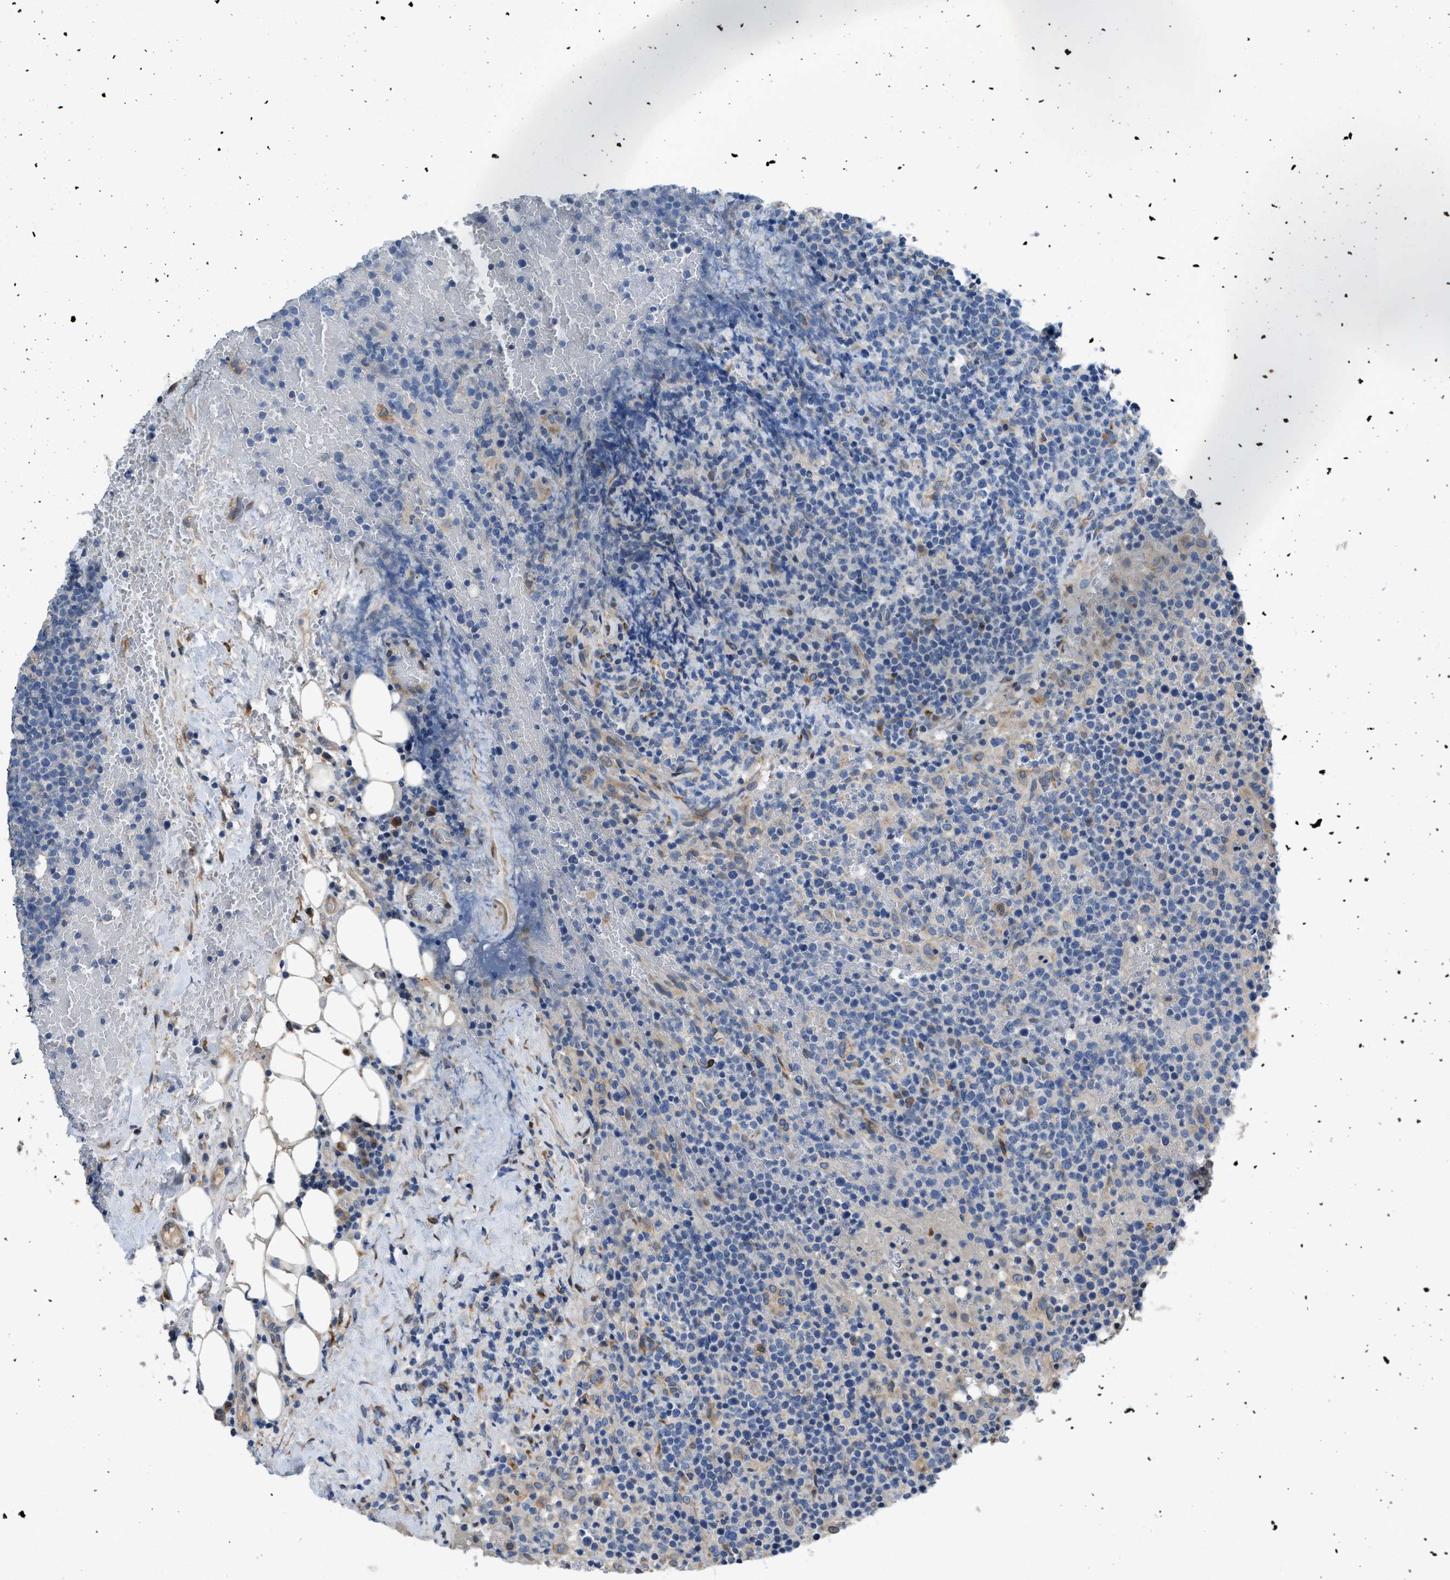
{"staining": {"intensity": "negative", "quantity": "none", "location": "none"}, "tissue": "lymphoma", "cell_type": "Tumor cells", "image_type": "cancer", "snomed": [{"axis": "morphology", "description": "Malignant lymphoma, non-Hodgkin's type, High grade"}, {"axis": "topography", "description": "Lymph node"}], "caption": "An immunohistochemistry image of high-grade malignant lymphoma, non-Hodgkin's type is shown. There is no staining in tumor cells of high-grade malignant lymphoma, non-Hodgkin's type.", "gene": "GGCX", "patient": {"sex": "male", "age": 61}}